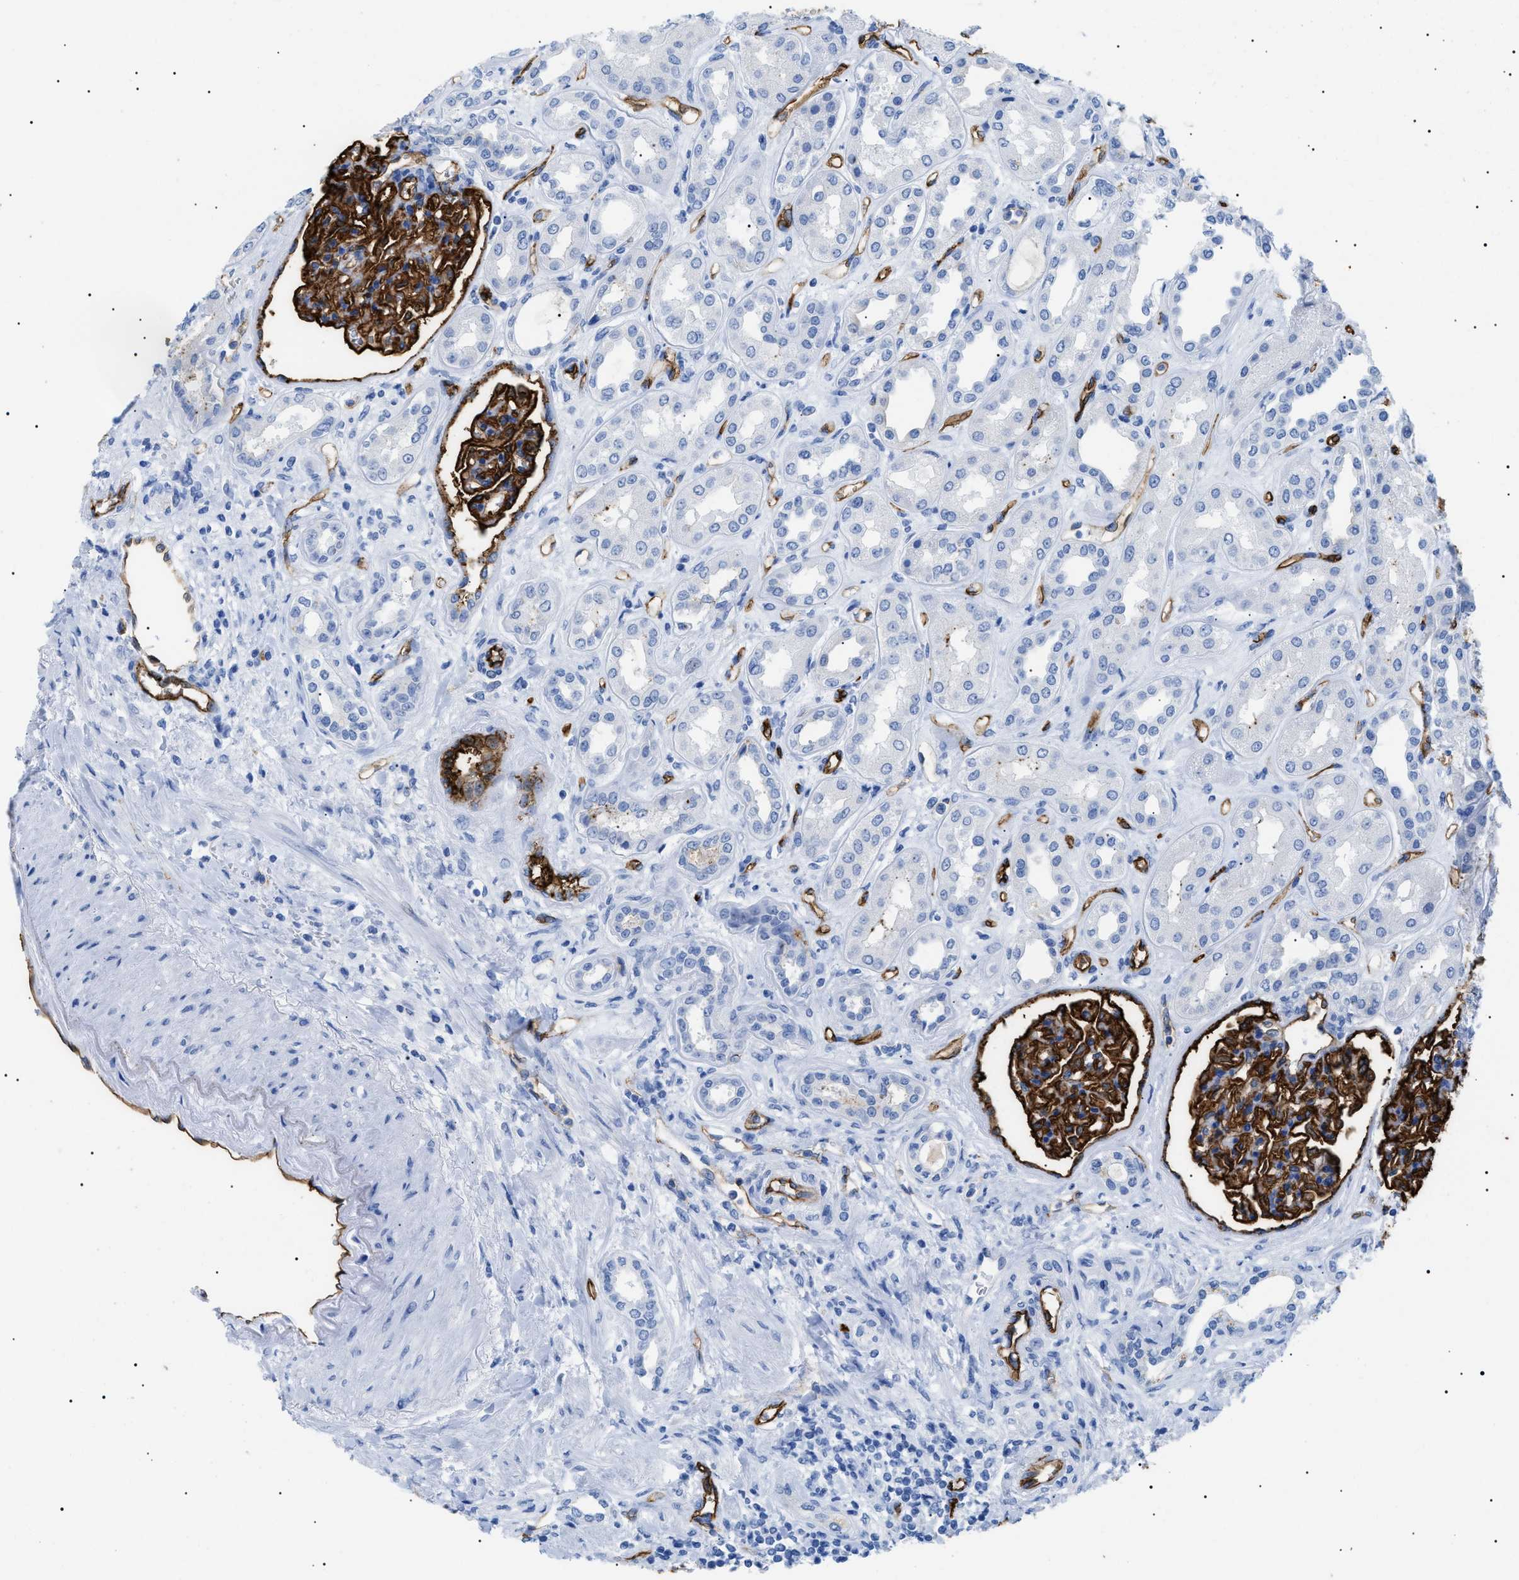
{"staining": {"intensity": "strong", "quantity": ">75%", "location": "cytoplasmic/membranous"}, "tissue": "kidney", "cell_type": "Cells in glomeruli", "image_type": "normal", "snomed": [{"axis": "morphology", "description": "Normal tissue, NOS"}, {"axis": "topography", "description": "Kidney"}], "caption": "This histopathology image shows immunohistochemistry (IHC) staining of benign human kidney, with high strong cytoplasmic/membranous expression in about >75% of cells in glomeruli.", "gene": "PODXL", "patient": {"sex": "male", "age": 59}}